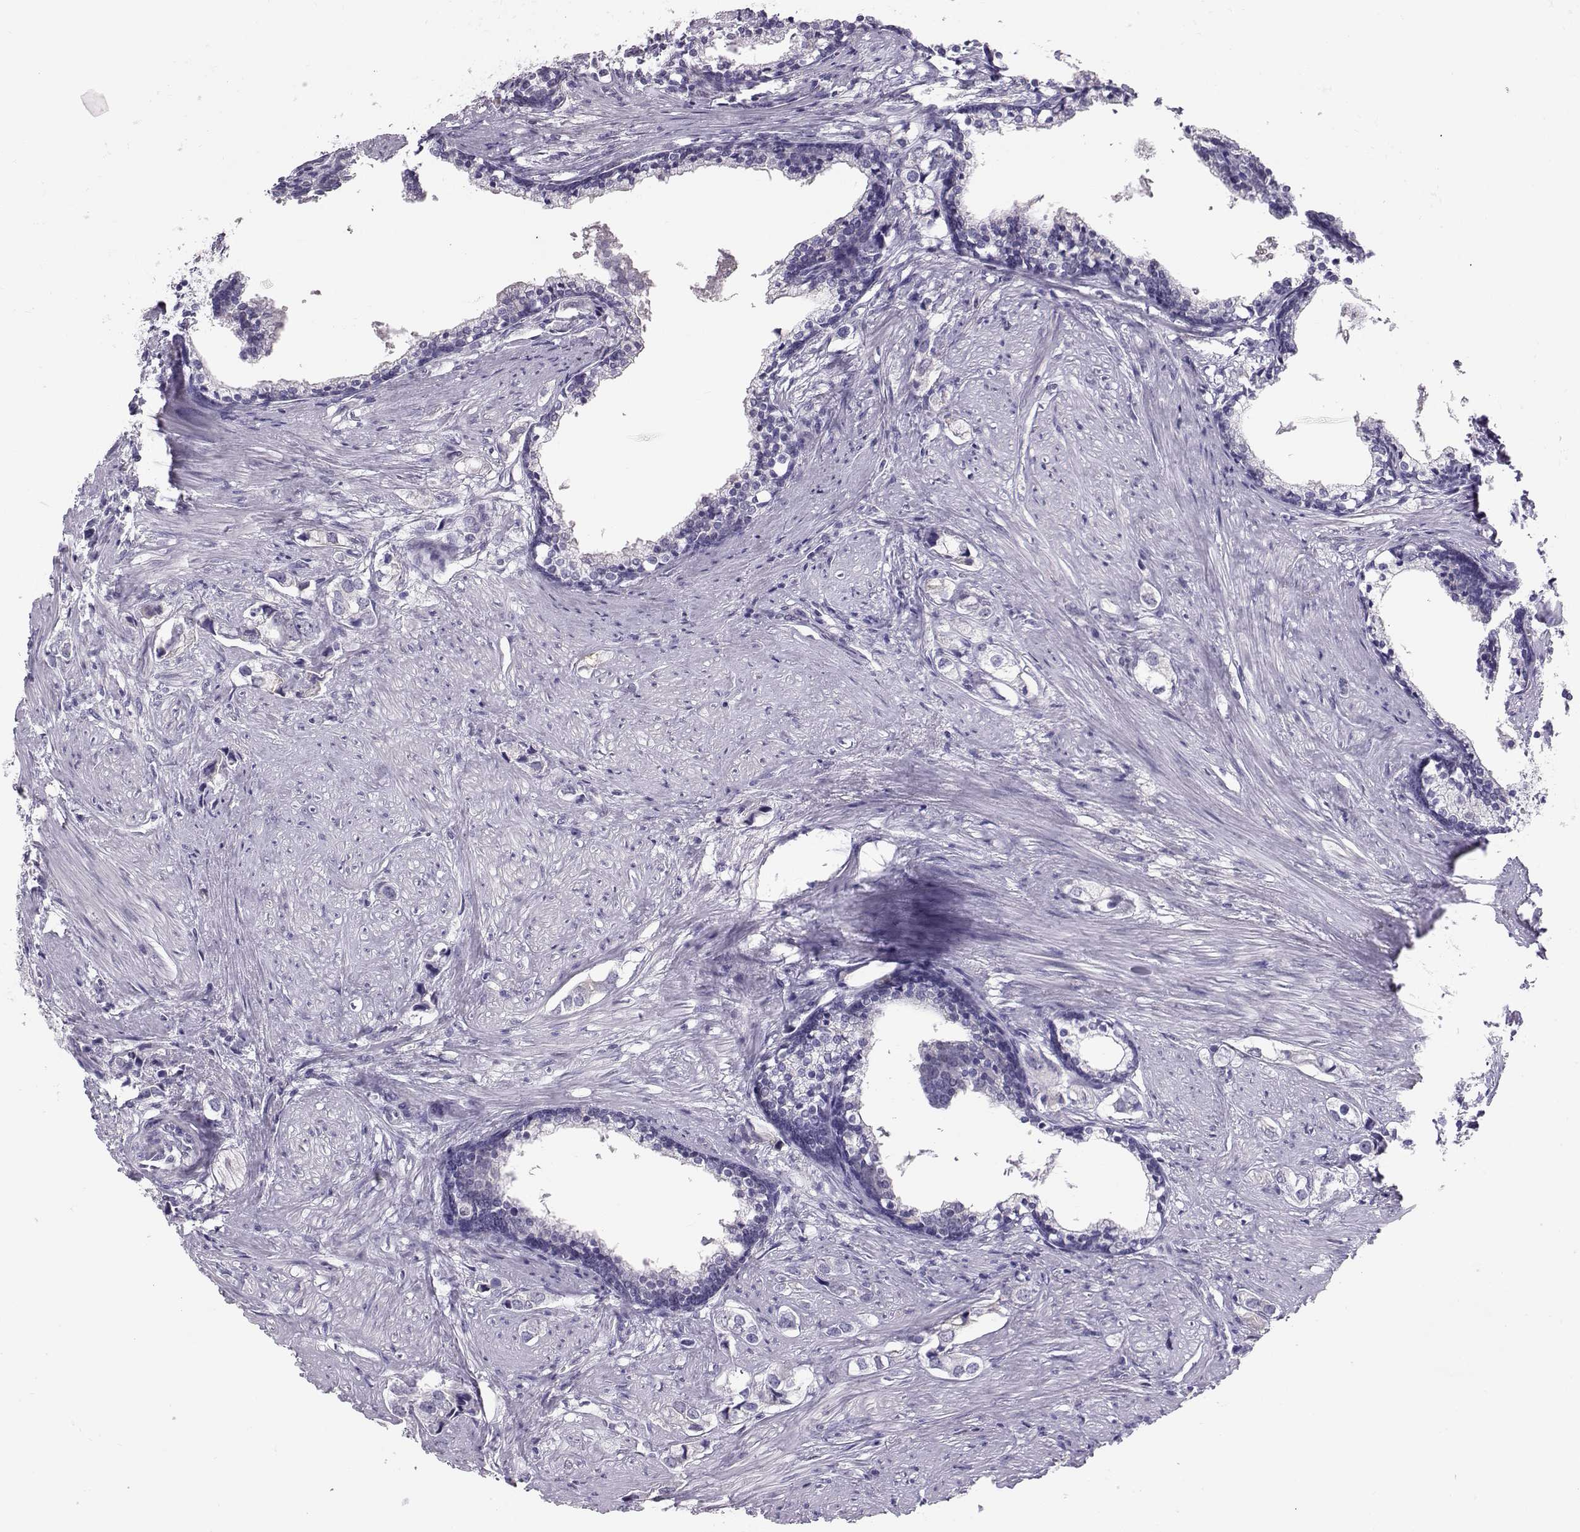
{"staining": {"intensity": "negative", "quantity": "none", "location": "none"}, "tissue": "prostate cancer", "cell_type": "Tumor cells", "image_type": "cancer", "snomed": [{"axis": "morphology", "description": "Adenocarcinoma, NOS"}, {"axis": "topography", "description": "Prostate and seminal vesicle, NOS"}], "caption": "Image shows no protein positivity in tumor cells of prostate cancer (adenocarcinoma) tissue.", "gene": "DNAAF1", "patient": {"sex": "male", "age": 63}}